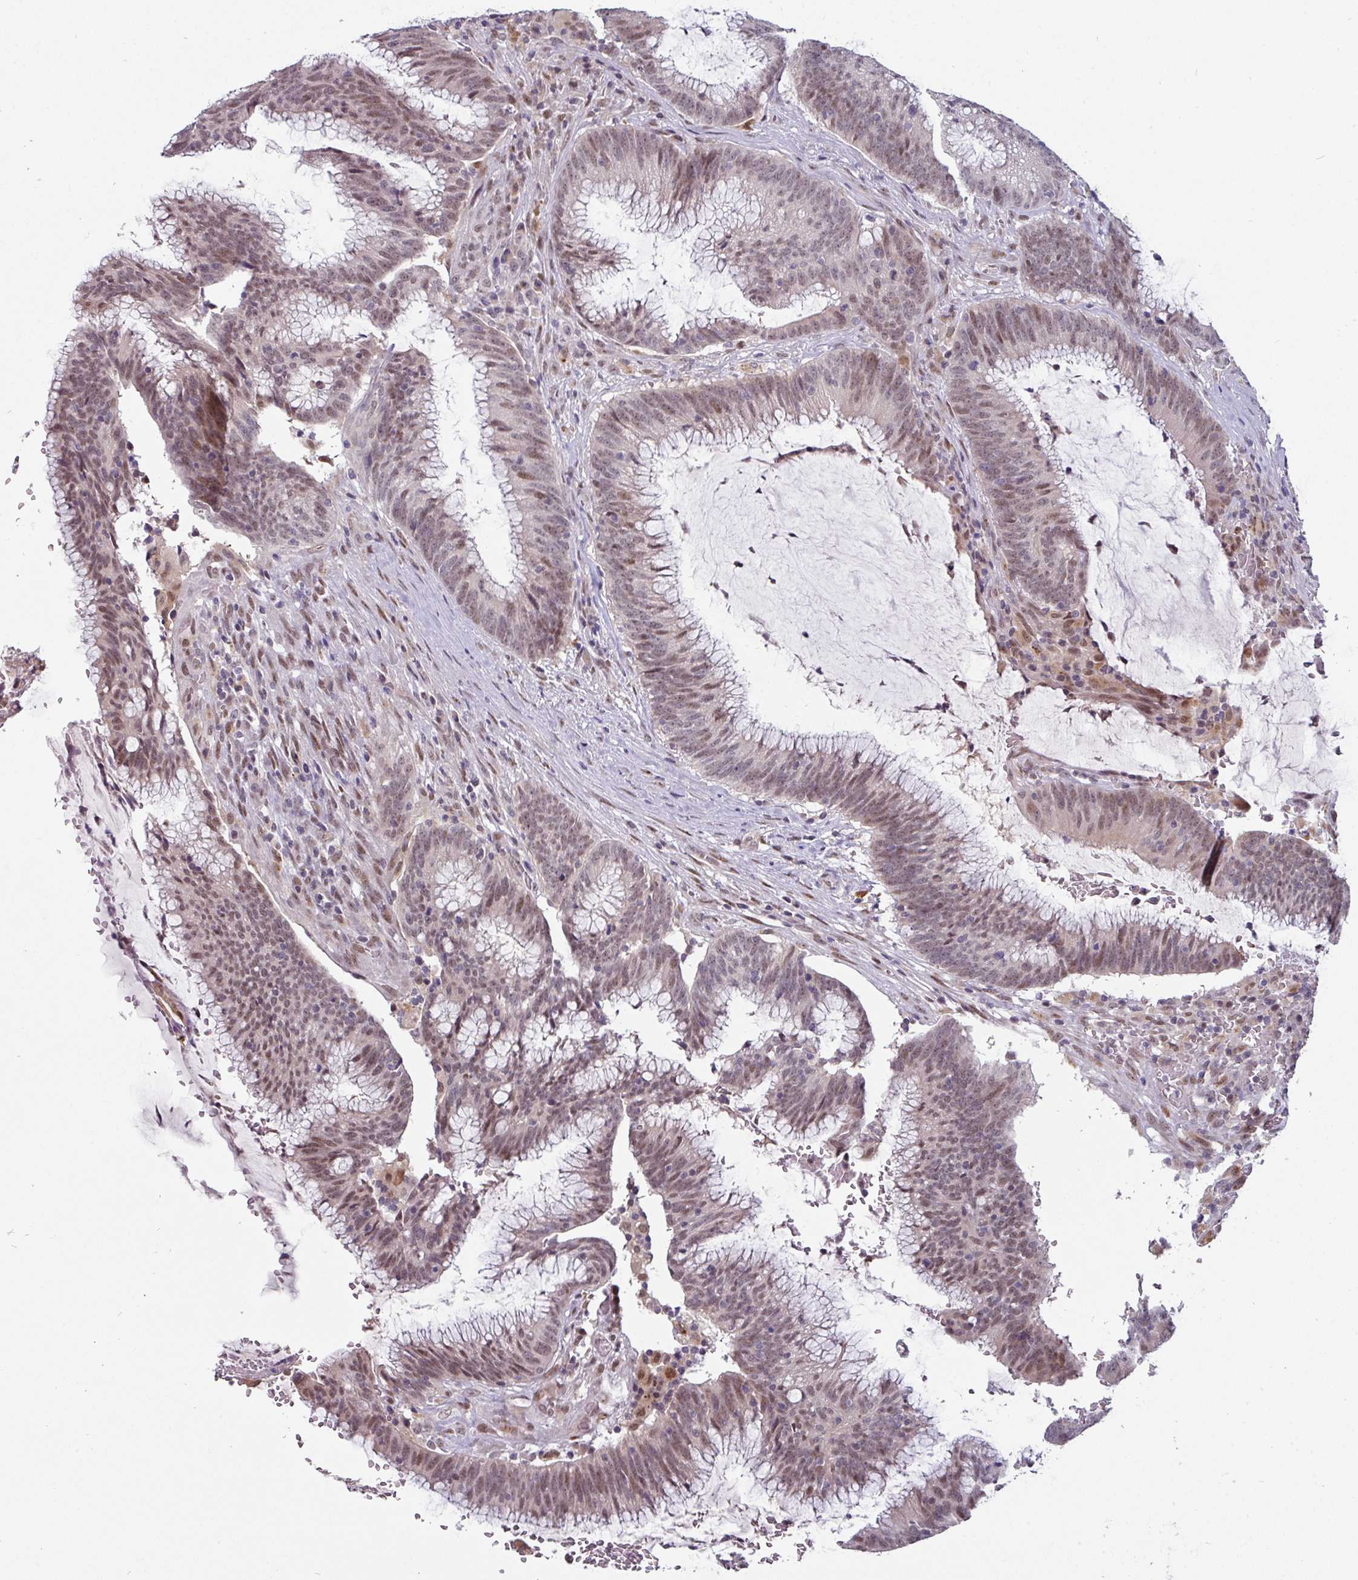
{"staining": {"intensity": "moderate", "quantity": ">75%", "location": "nuclear"}, "tissue": "colorectal cancer", "cell_type": "Tumor cells", "image_type": "cancer", "snomed": [{"axis": "morphology", "description": "Adenocarcinoma, NOS"}, {"axis": "topography", "description": "Rectum"}], "caption": "Colorectal adenocarcinoma stained with a brown dye shows moderate nuclear positive expression in about >75% of tumor cells.", "gene": "SWSAP1", "patient": {"sex": "female", "age": 77}}